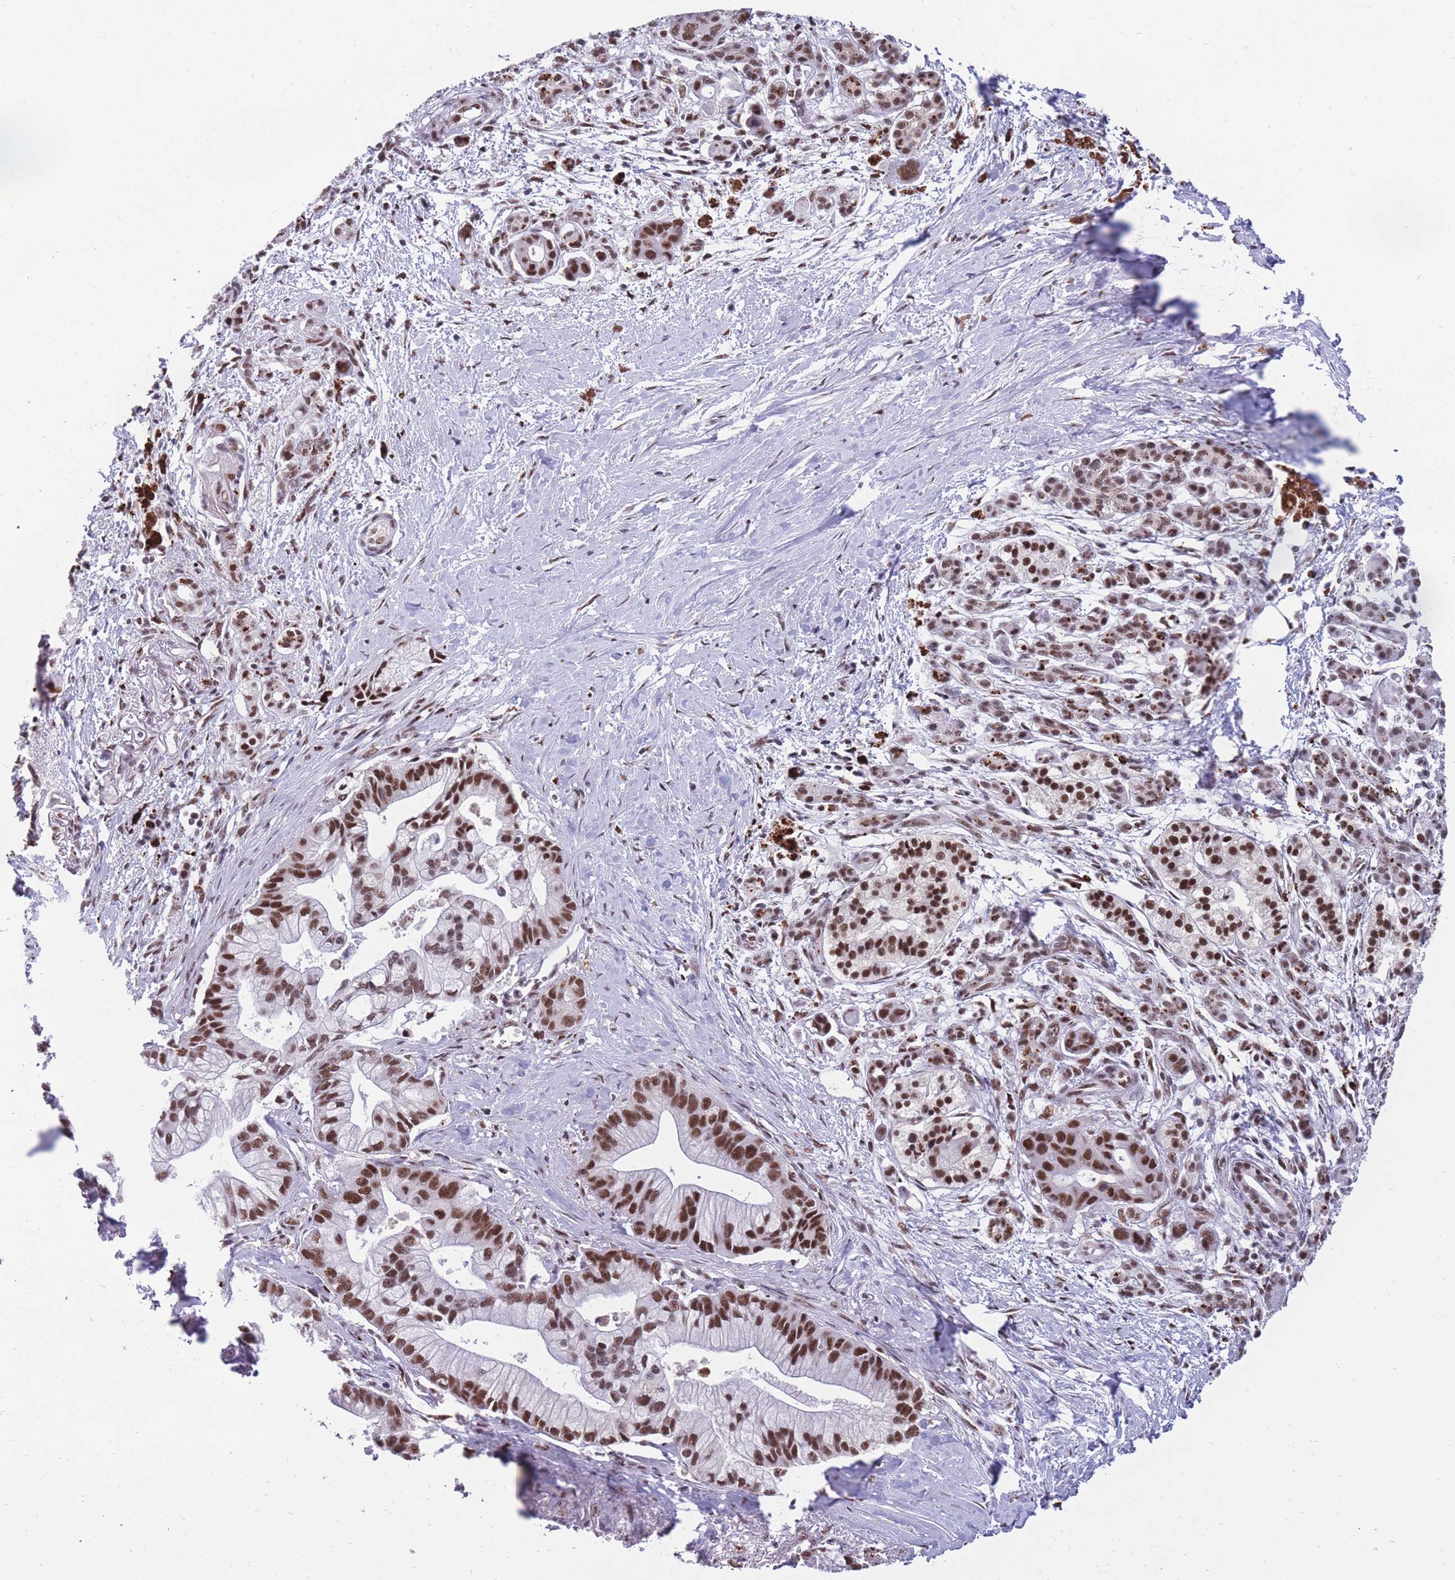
{"staining": {"intensity": "strong", "quantity": ">75%", "location": "nuclear"}, "tissue": "pancreatic cancer", "cell_type": "Tumor cells", "image_type": "cancer", "snomed": [{"axis": "morphology", "description": "Adenocarcinoma, NOS"}, {"axis": "topography", "description": "Pancreas"}], "caption": "Immunohistochemical staining of pancreatic cancer (adenocarcinoma) reveals high levels of strong nuclear protein positivity in approximately >75% of tumor cells. (Stains: DAB in brown, nuclei in blue, Microscopy: brightfield microscopy at high magnification).", "gene": "PRPF19", "patient": {"sex": "male", "age": 68}}